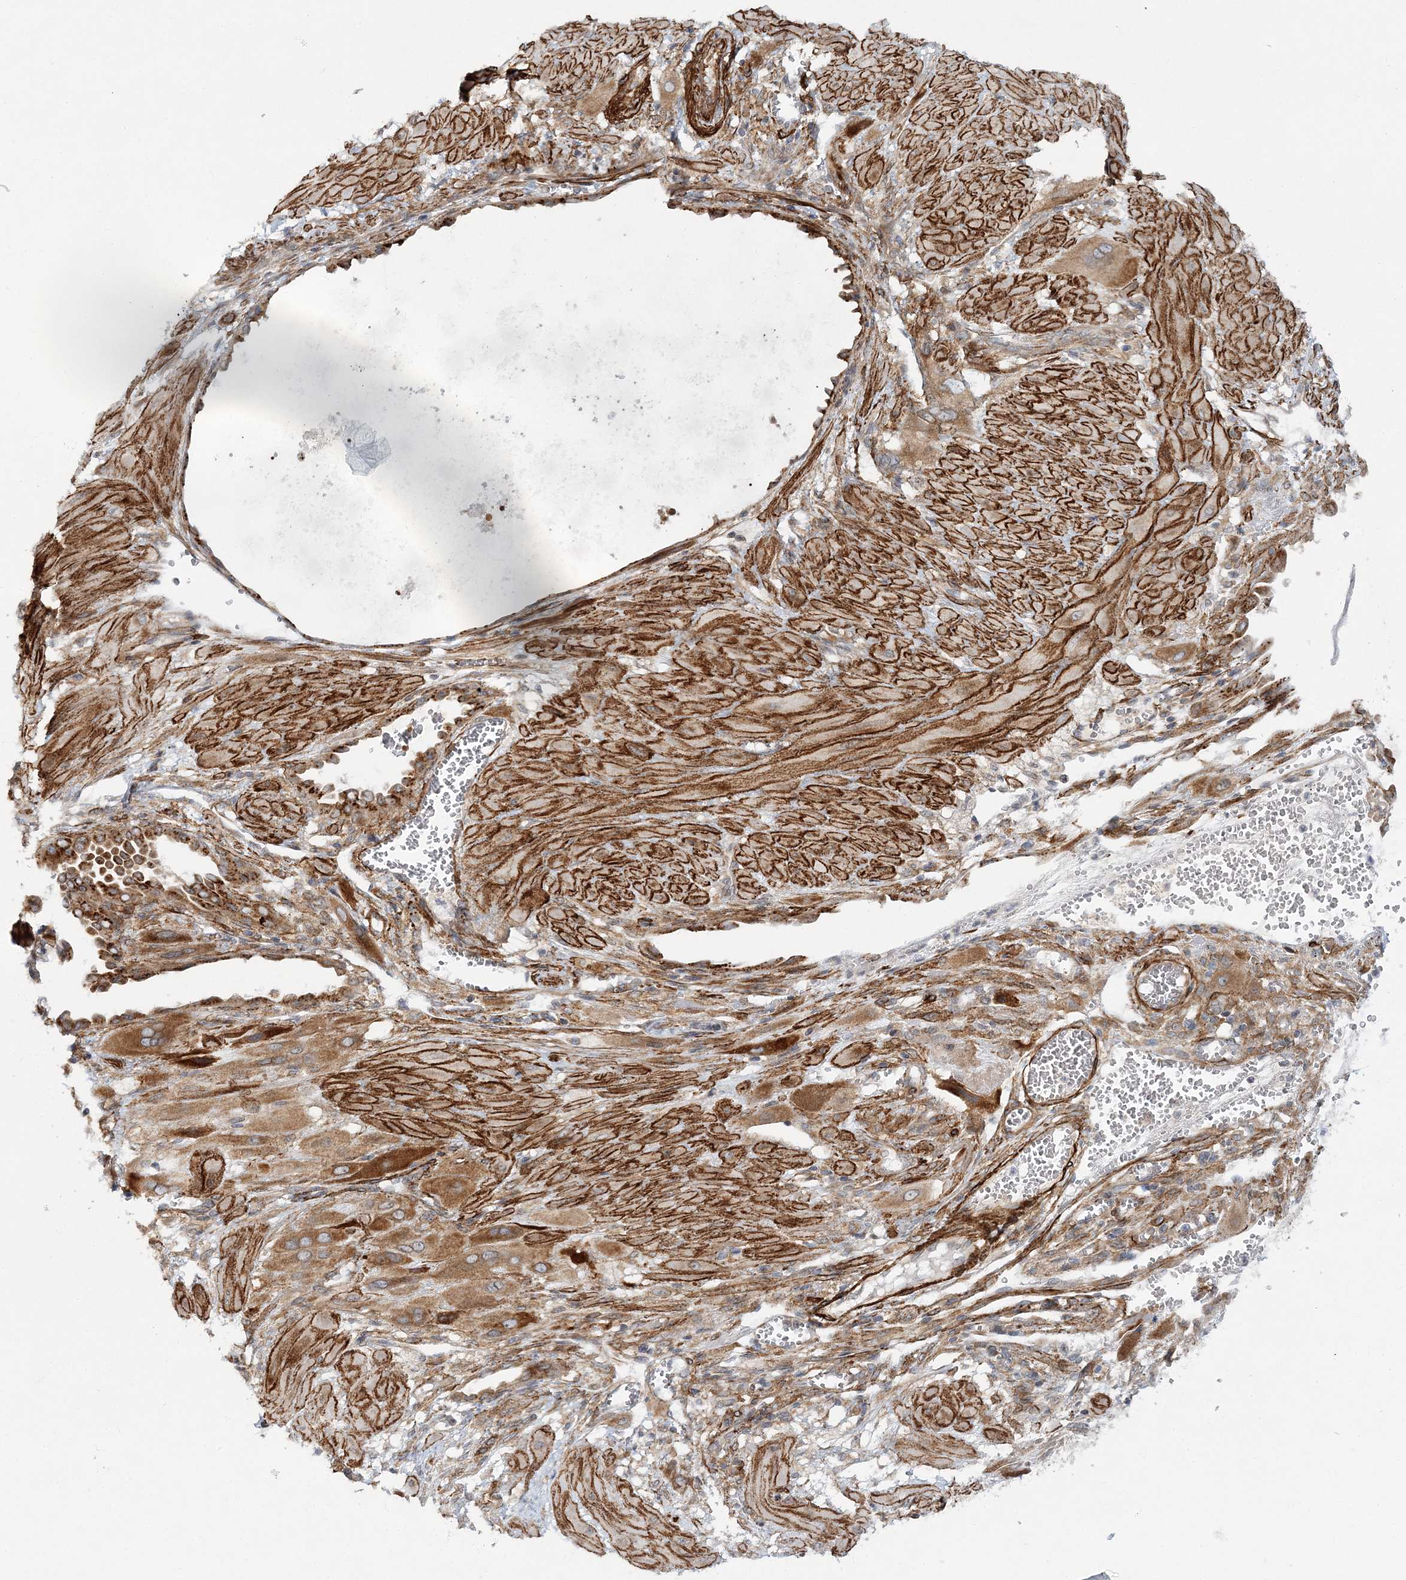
{"staining": {"intensity": "moderate", "quantity": ">75%", "location": "cytoplasmic/membranous"}, "tissue": "cervical cancer", "cell_type": "Tumor cells", "image_type": "cancer", "snomed": [{"axis": "morphology", "description": "Squamous cell carcinoma, NOS"}, {"axis": "topography", "description": "Cervix"}], "caption": "Cervical cancer (squamous cell carcinoma) tissue shows moderate cytoplasmic/membranous staining in about >75% of tumor cells", "gene": "NBAS", "patient": {"sex": "female", "age": 34}}